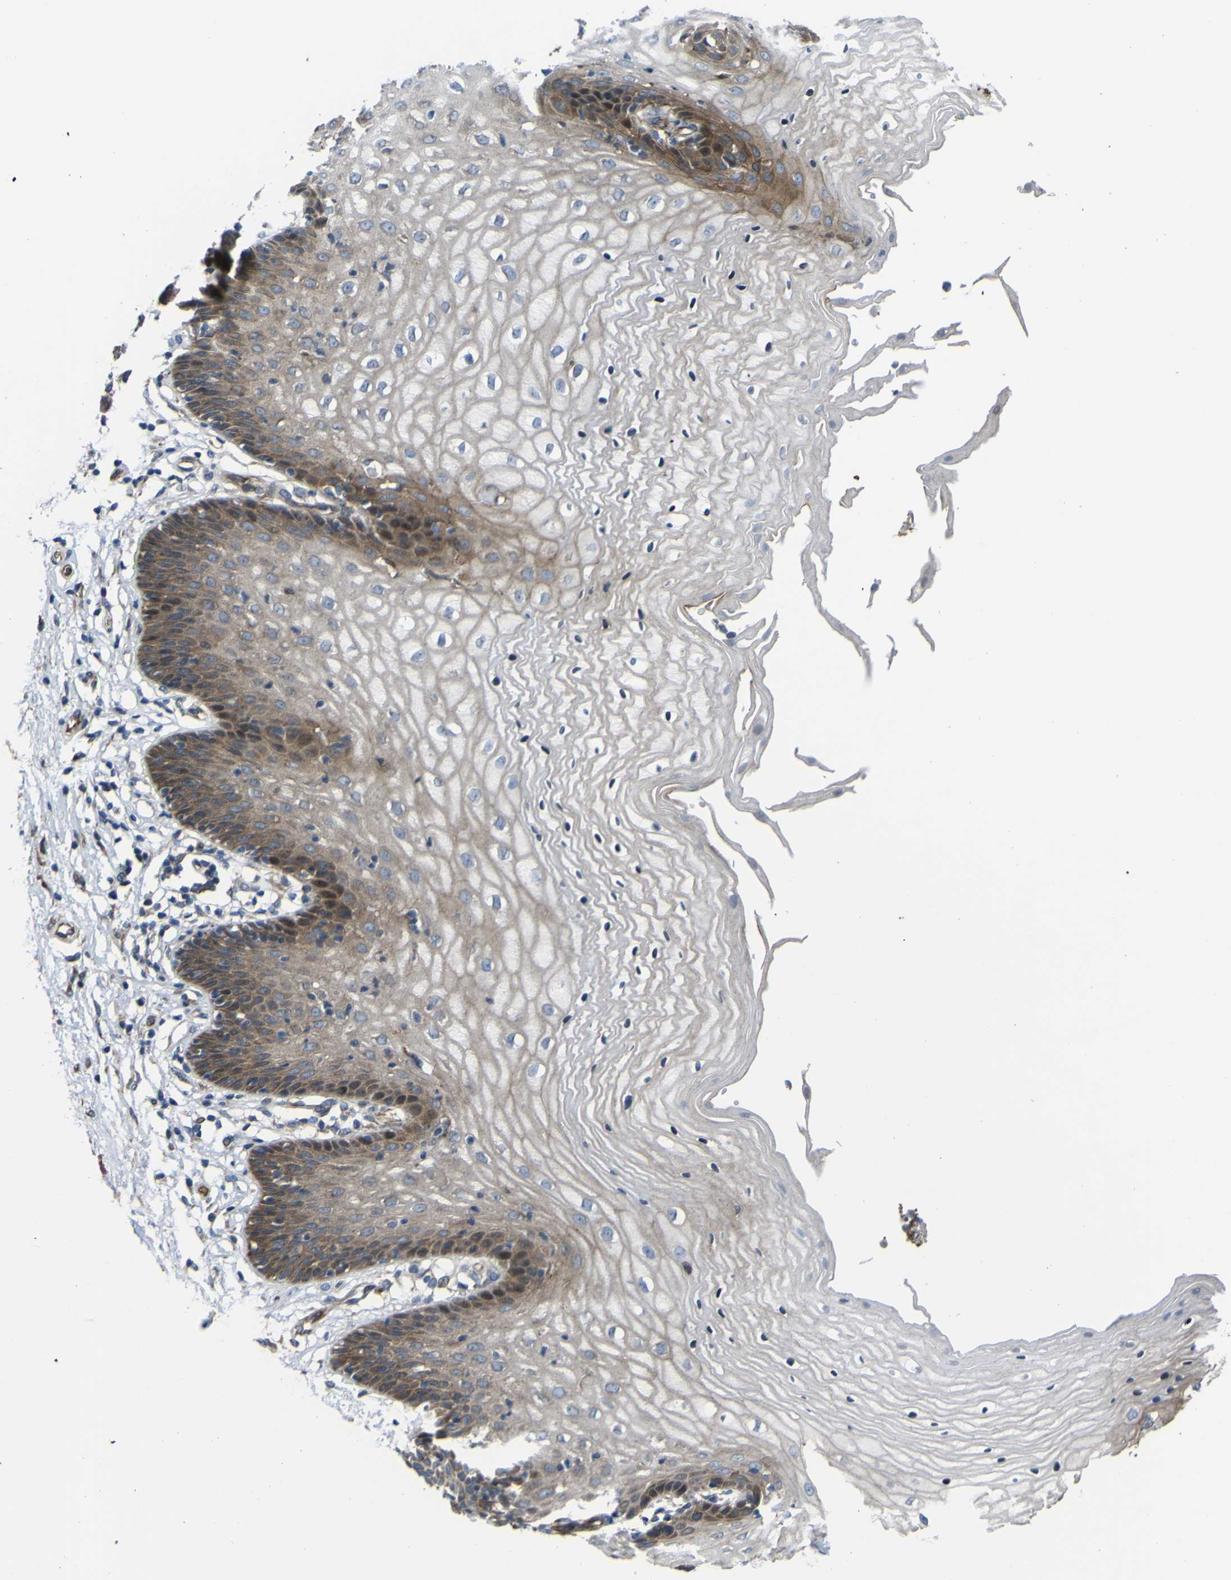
{"staining": {"intensity": "moderate", "quantity": ">75%", "location": "cytoplasmic/membranous"}, "tissue": "vagina", "cell_type": "Squamous epithelial cells", "image_type": "normal", "snomed": [{"axis": "morphology", "description": "Normal tissue, NOS"}, {"axis": "topography", "description": "Vagina"}], "caption": "Vagina stained with DAB immunohistochemistry (IHC) reveals medium levels of moderate cytoplasmic/membranous staining in approximately >75% of squamous epithelial cells. Nuclei are stained in blue.", "gene": "FBXO30", "patient": {"sex": "female", "age": 34}}